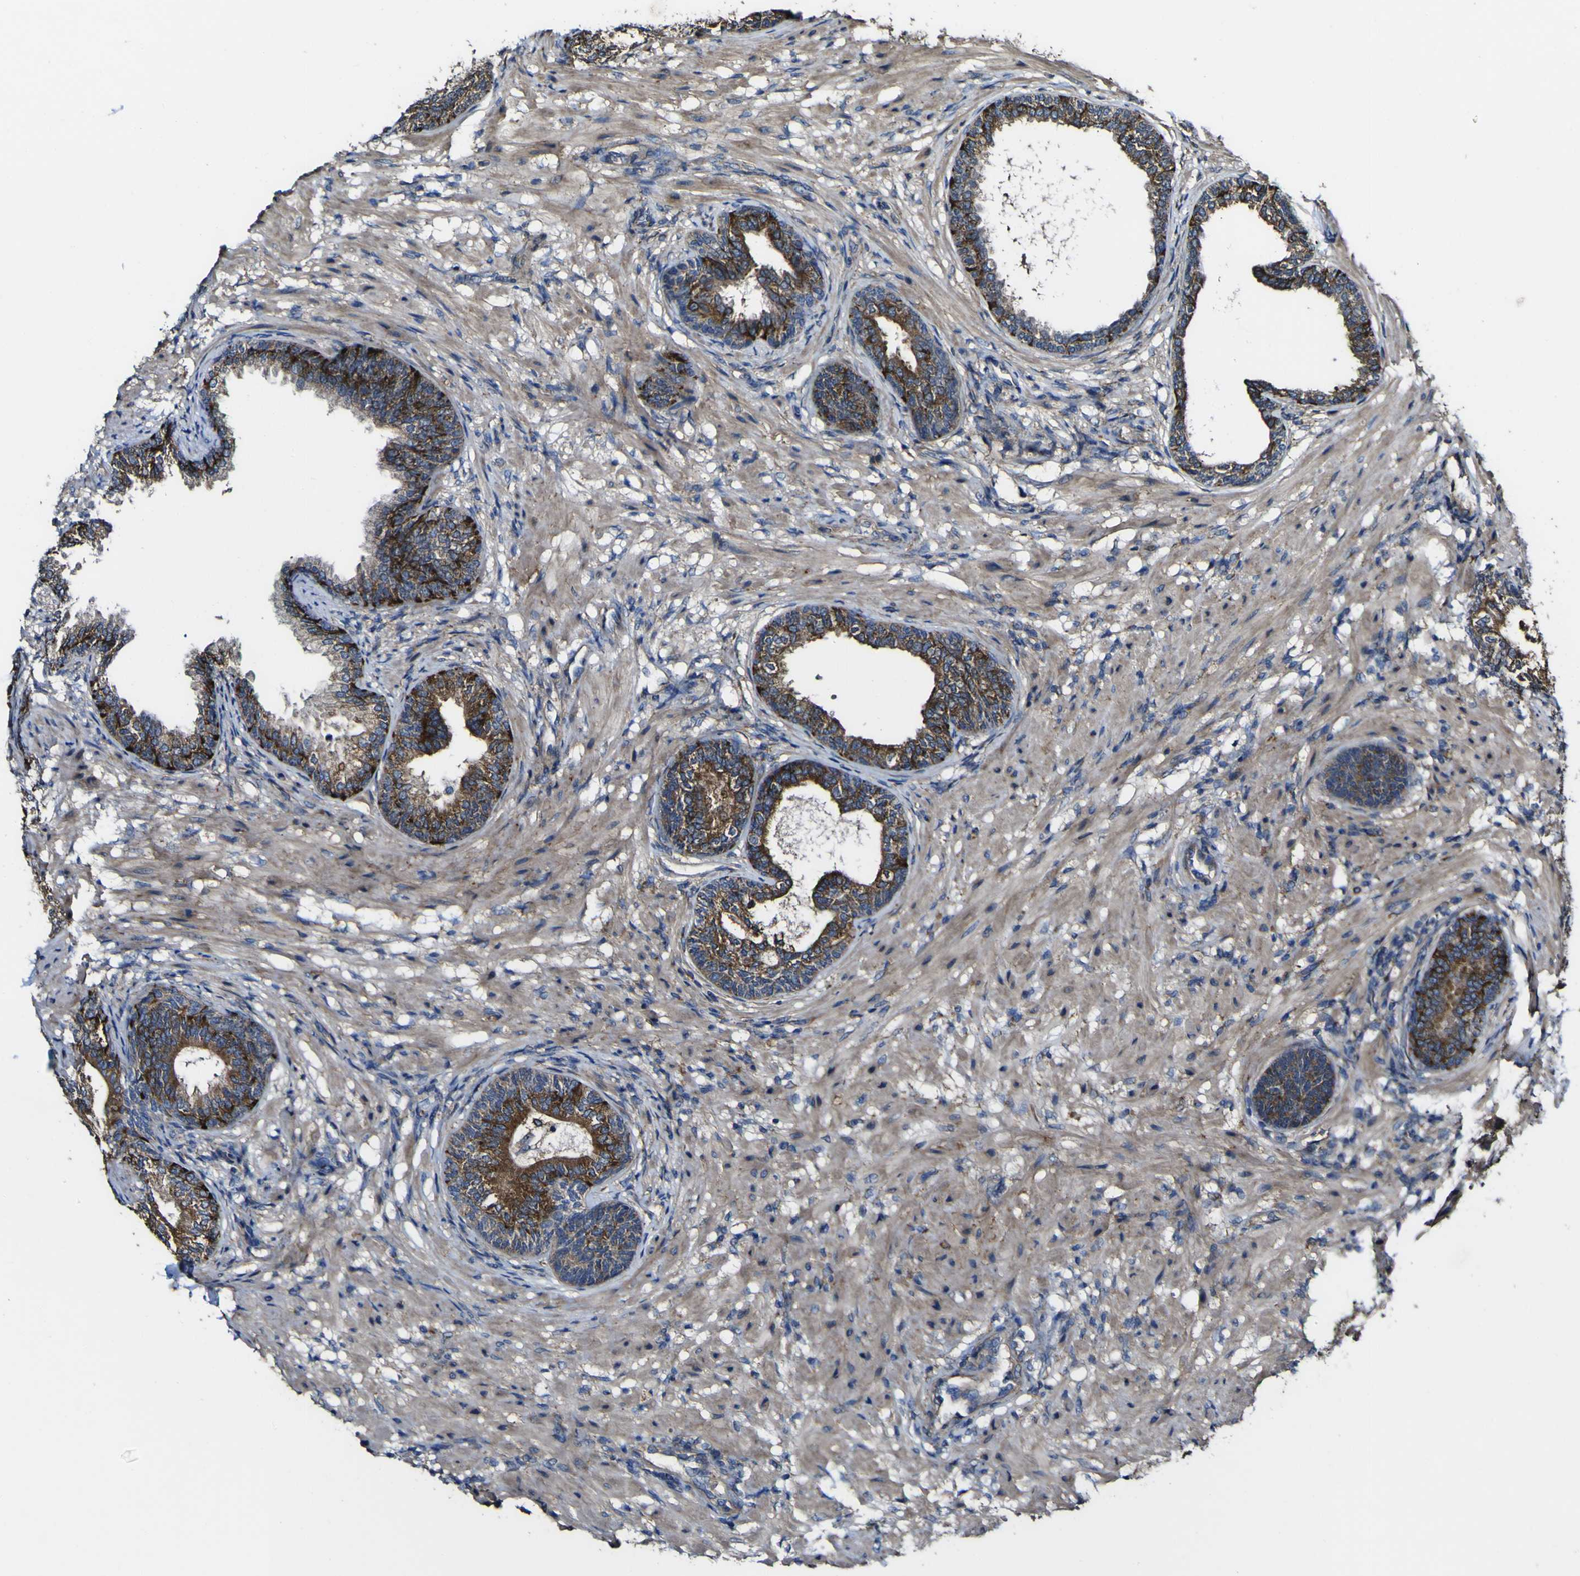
{"staining": {"intensity": "strong", "quantity": "25%-75%", "location": "cytoplasmic/membranous"}, "tissue": "prostate", "cell_type": "Glandular cells", "image_type": "normal", "snomed": [{"axis": "morphology", "description": "Normal tissue, NOS"}, {"axis": "topography", "description": "Prostate"}], "caption": "DAB (3,3'-diaminobenzidine) immunohistochemical staining of unremarkable human prostate shows strong cytoplasmic/membranous protein expression in about 25%-75% of glandular cells. The staining was performed using DAB to visualize the protein expression in brown, while the nuclei were stained in blue with hematoxylin (Magnification: 20x).", "gene": "NAALADL2", "patient": {"sex": "male", "age": 76}}